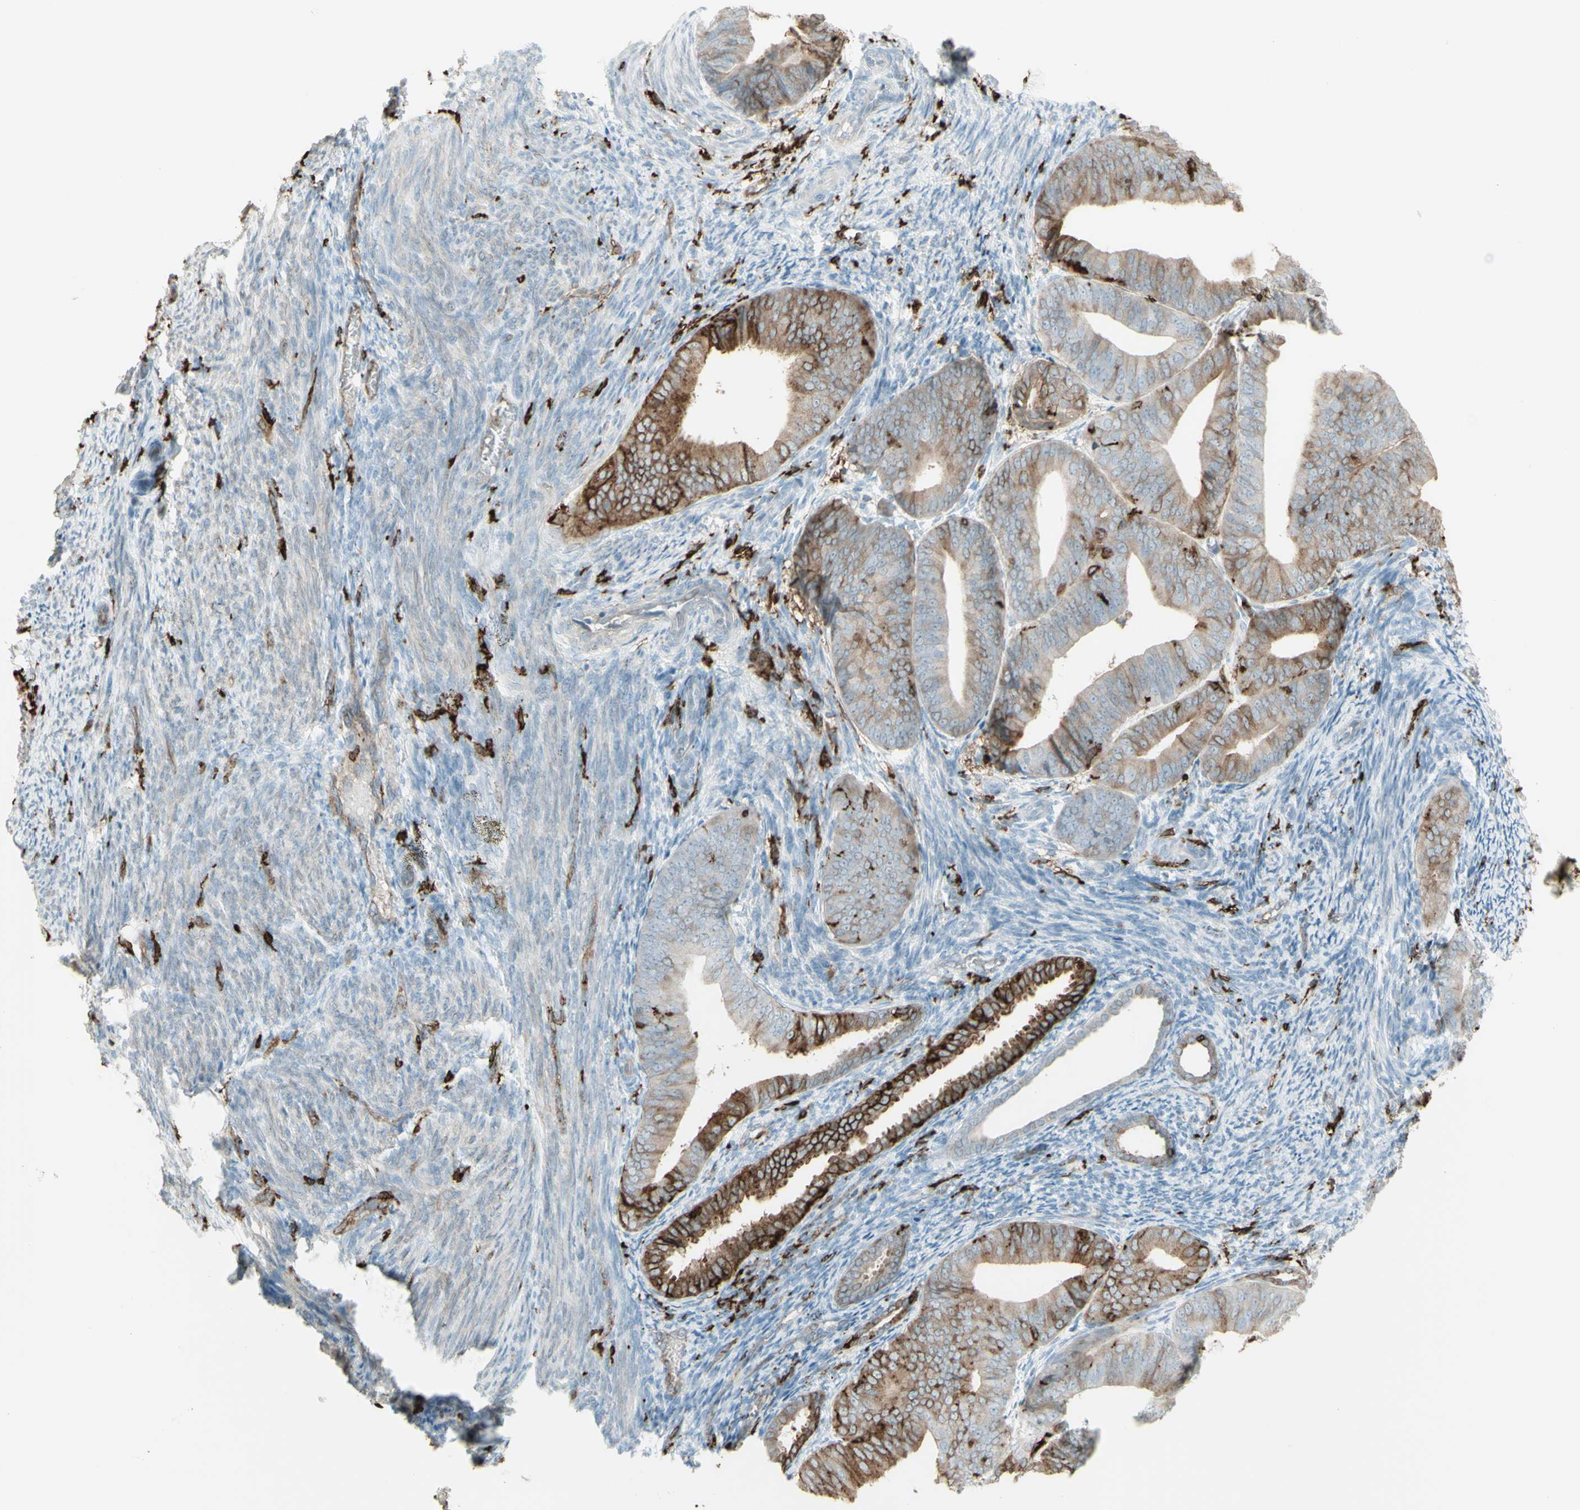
{"staining": {"intensity": "moderate", "quantity": "25%-75%", "location": "cytoplasmic/membranous"}, "tissue": "endometrial cancer", "cell_type": "Tumor cells", "image_type": "cancer", "snomed": [{"axis": "morphology", "description": "Adenocarcinoma, NOS"}, {"axis": "topography", "description": "Endometrium"}], "caption": "Approximately 25%-75% of tumor cells in endometrial cancer (adenocarcinoma) display moderate cytoplasmic/membranous protein expression as visualized by brown immunohistochemical staining.", "gene": "HLA-DPB1", "patient": {"sex": "female", "age": 63}}